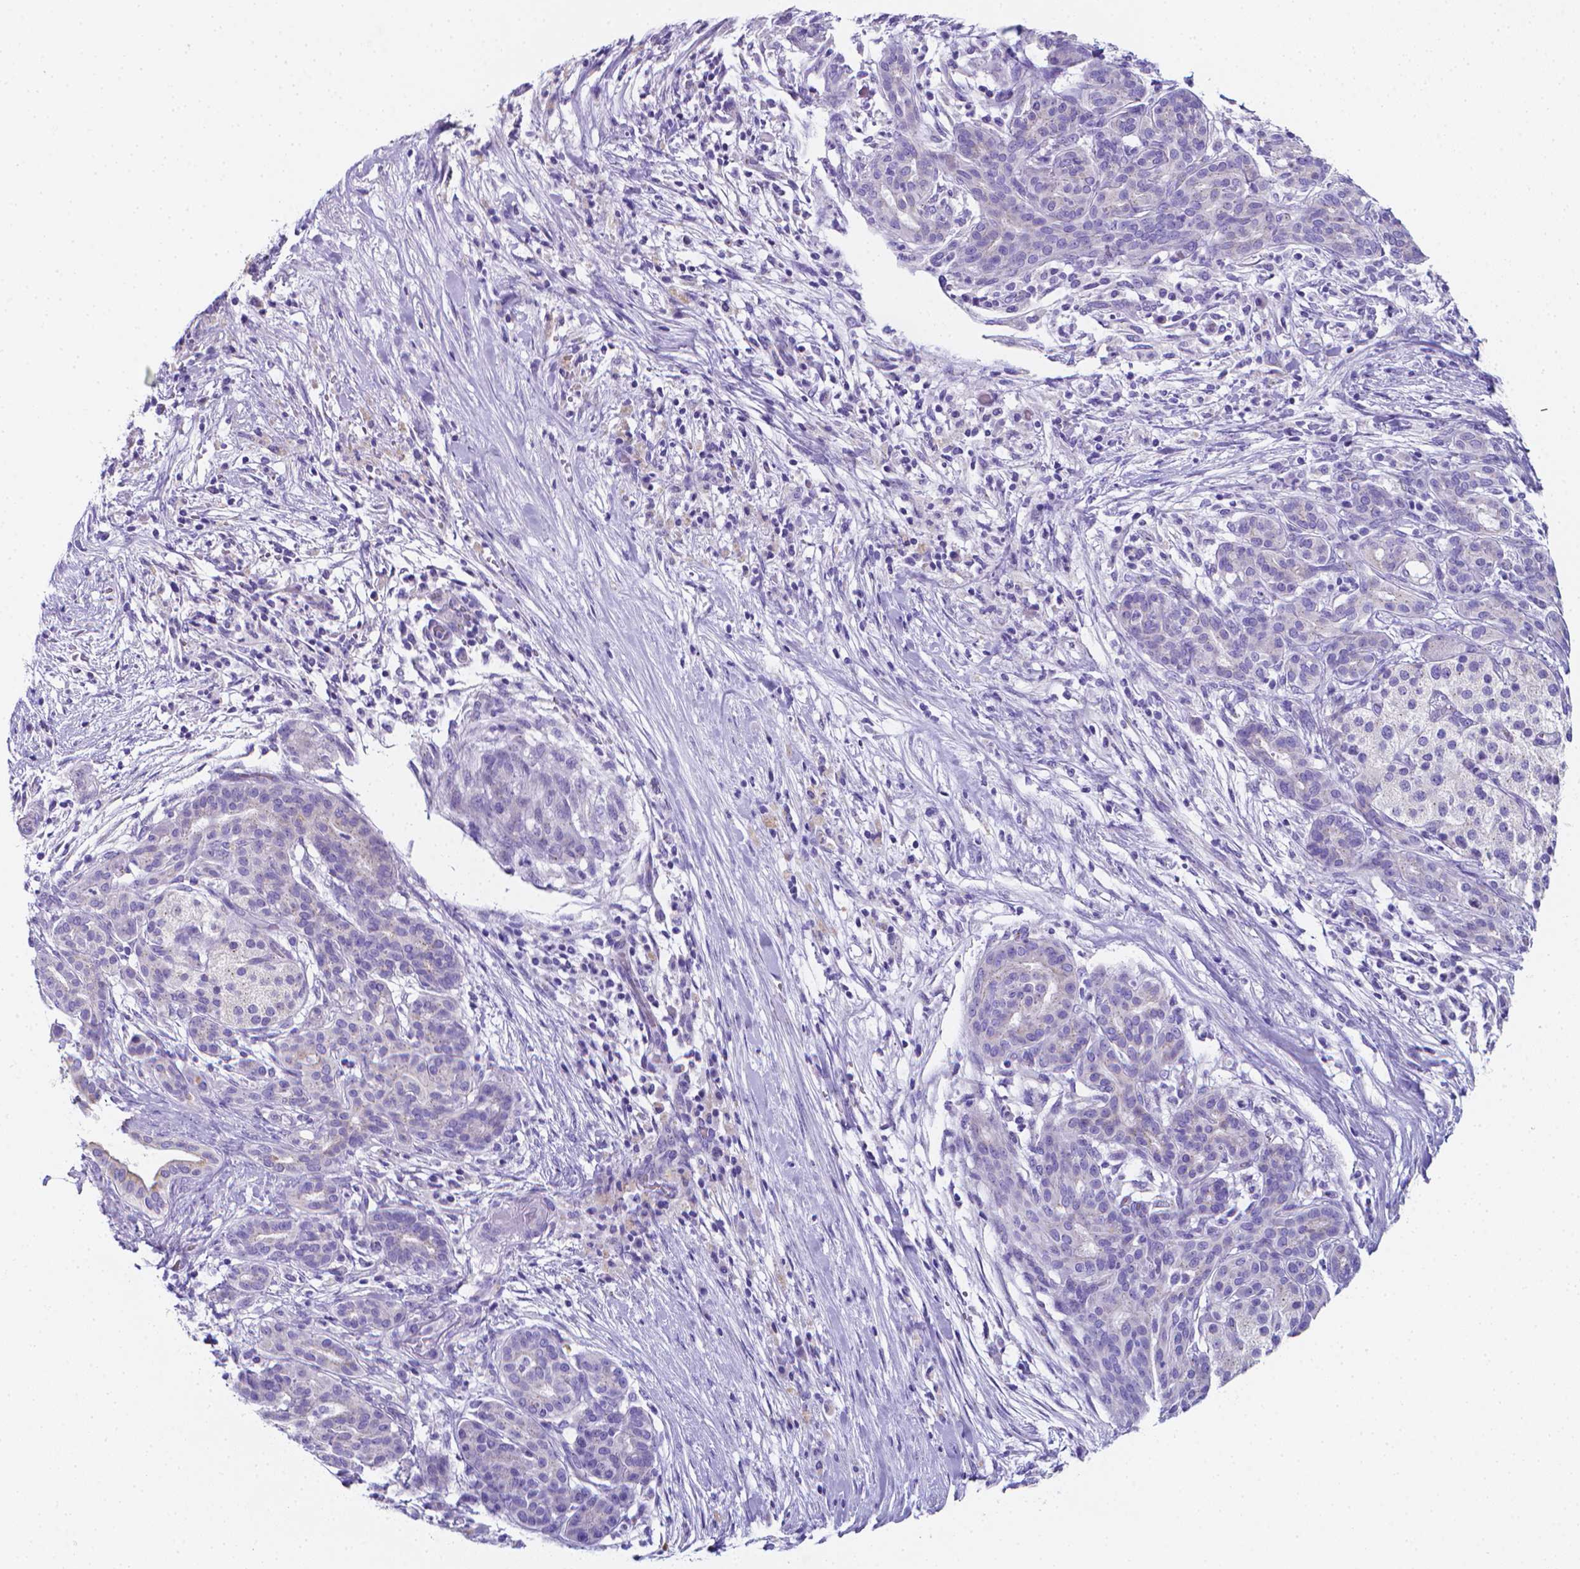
{"staining": {"intensity": "negative", "quantity": "none", "location": "none"}, "tissue": "pancreatic cancer", "cell_type": "Tumor cells", "image_type": "cancer", "snomed": [{"axis": "morphology", "description": "Adenocarcinoma, NOS"}, {"axis": "topography", "description": "Pancreas"}], "caption": "IHC histopathology image of neoplastic tissue: pancreatic cancer (adenocarcinoma) stained with DAB (3,3'-diaminobenzidine) demonstrates no significant protein staining in tumor cells. (DAB (3,3'-diaminobenzidine) immunohistochemistry visualized using brightfield microscopy, high magnification).", "gene": "LRRC73", "patient": {"sex": "male", "age": 44}}